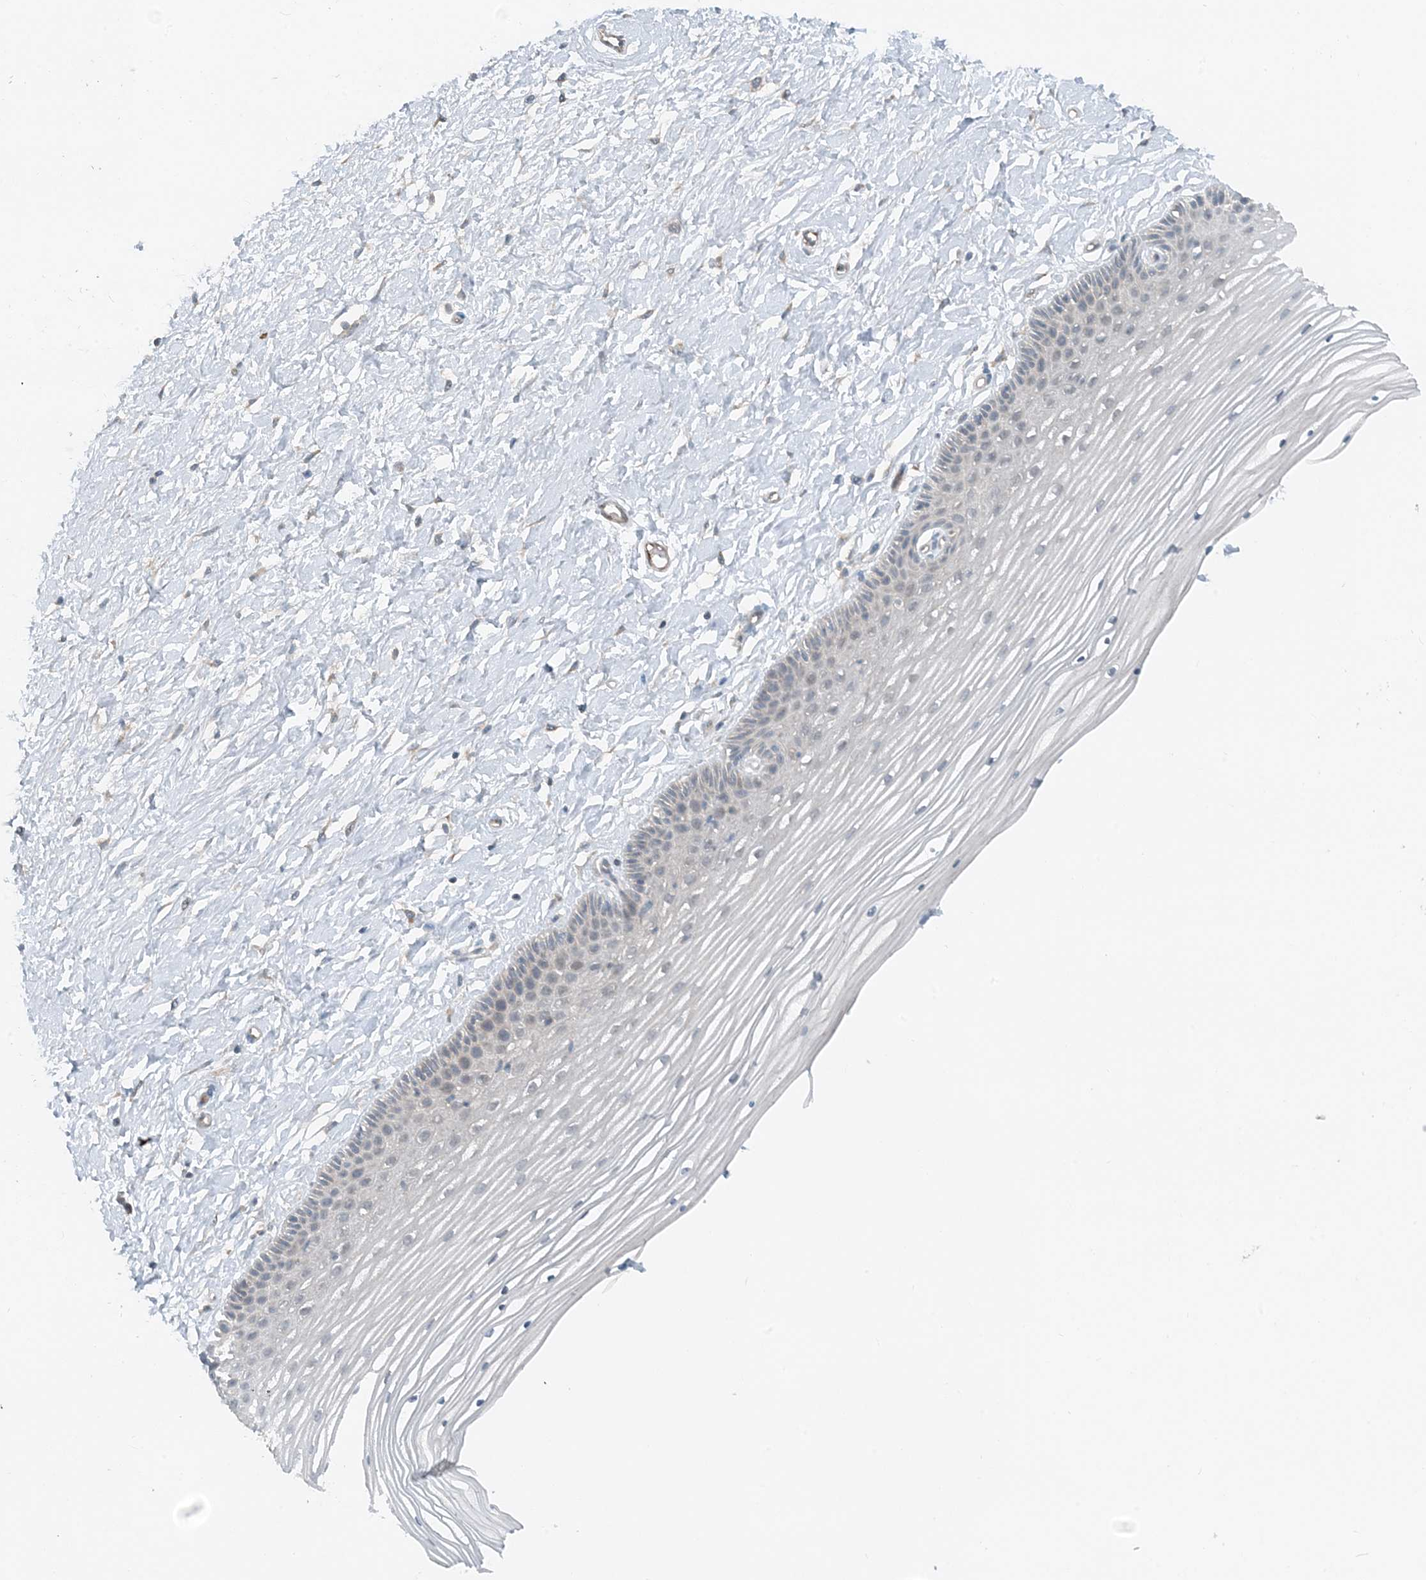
{"staining": {"intensity": "weak", "quantity": "<25%", "location": "cytoplasmic/membranous"}, "tissue": "vagina", "cell_type": "Squamous epithelial cells", "image_type": "normal", "snomed": [{"axis": "morphology", "description": "Normal tissue, NOS"}, {"axis": "topography", "description": "Vagina"}, {"axis": "topography", "description": "Cervix"}], "caption": "This photomicrograph is of benign vagina stained with IHC to label a protein in brown with the nuclei are counter-stained blue. There is no staining in squamous epithelial cells.", "gene": "MITD1", "patient": {"sex": "female", "age": 40}}